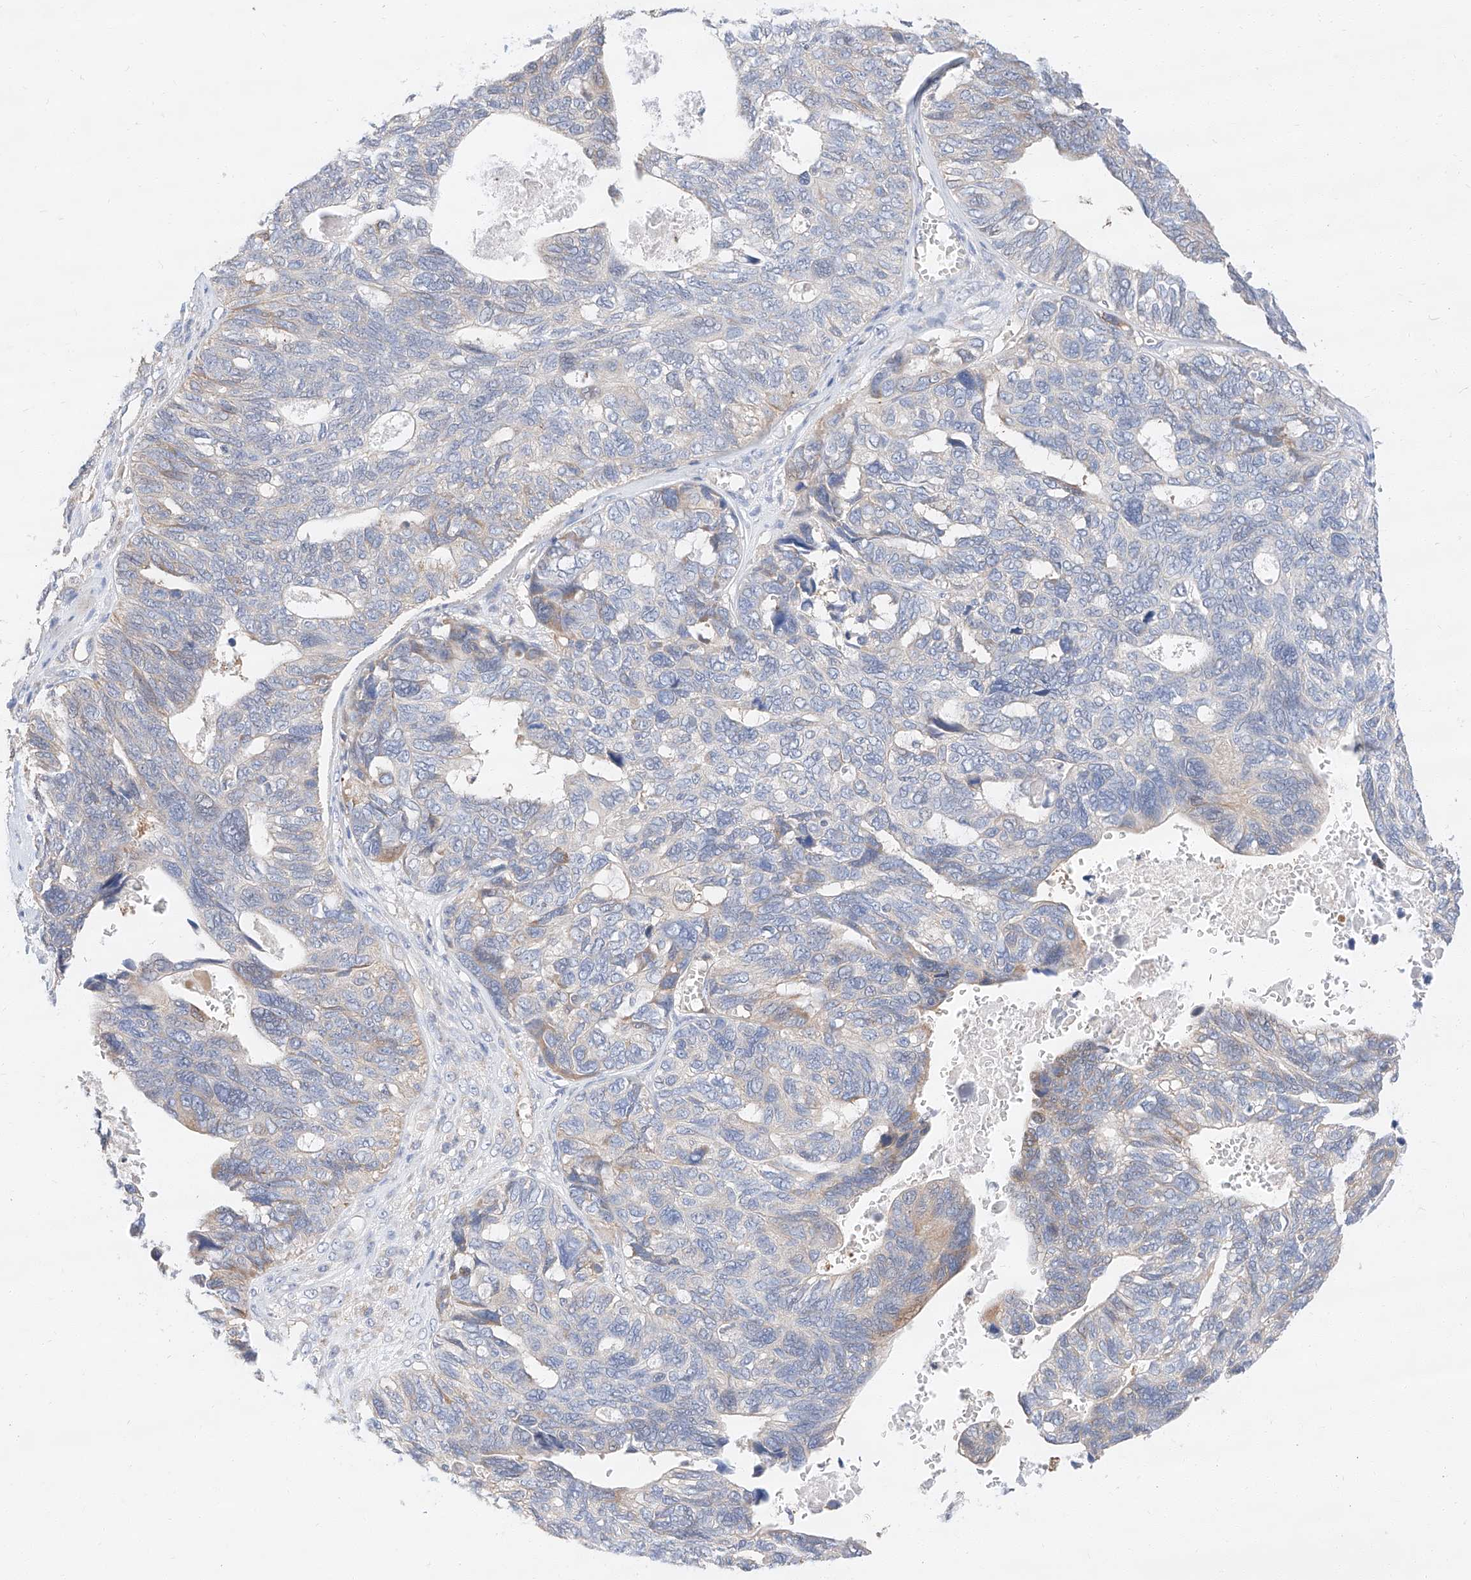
{"staining": {"intensity": "weak", "quantity": "<25%", "location": "cytoplasmic/membranous"}, "tissue": "ovarian cancer", "cell_type": "Tumor cells", "image_type": "cancer", "snomed": [{"axis": "morphology", "description": "Cystadenocarcinoma, serous, NOS"}, {"axis": "topography", "description": "Ovary"}], "caption": "Immunohistochemistry (IHC) of human ovarian cancer (serous cystadenocarcinoma) displays no positivity in tumor cells. (Stains: DAB (3,3'-diaminobenzidine) immunohistochemistry (IHC) with hematoxylin counter stain, Microscopy: brightfield microscopy at high magnification).", "gene": "GLMN", "patient": {"sex": "female", "age": 79}}